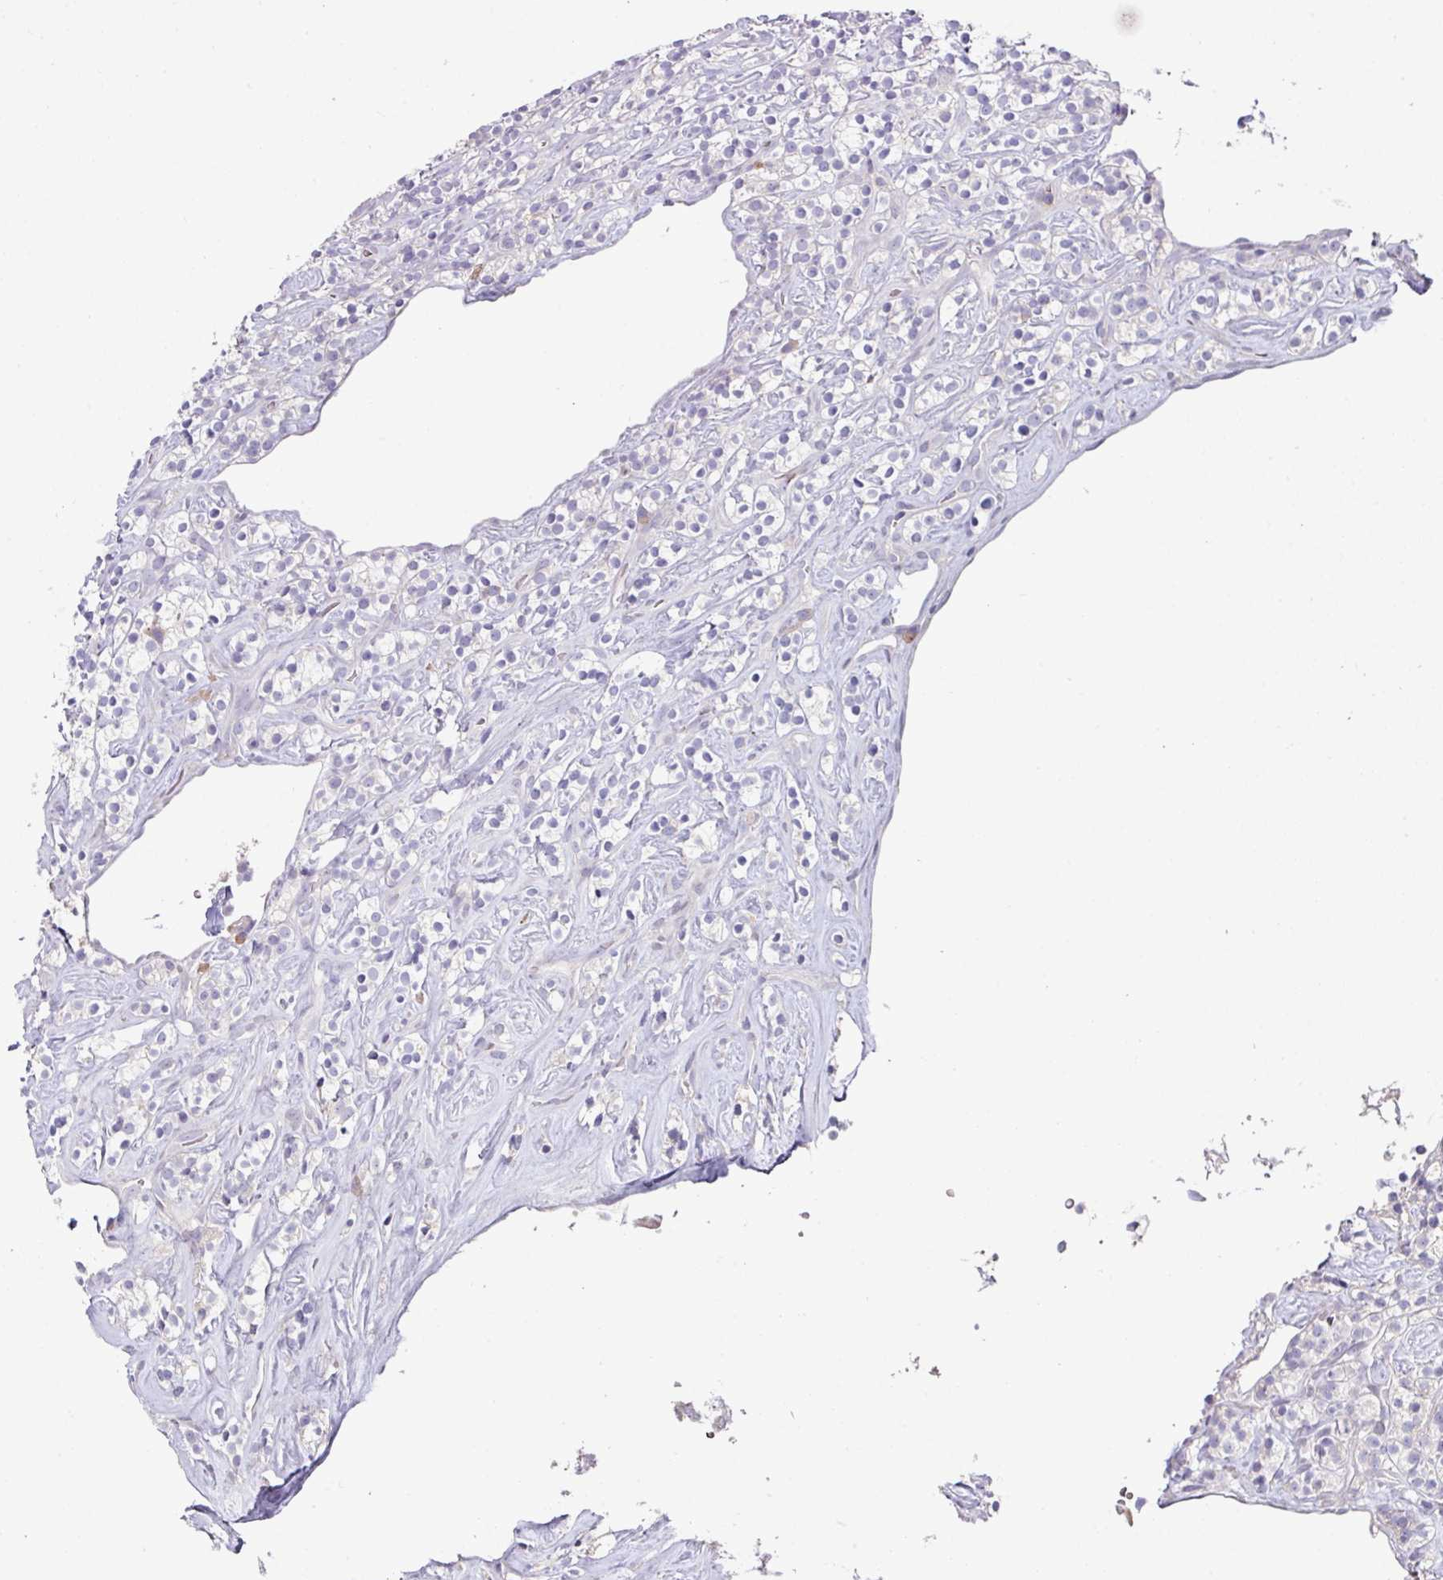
{"staining": {"intensity": "negative", "quantity": "none", "location": "none"}, "tissue": "renal cancer", "cell_type": "Tumor cells", "image_type": "cancer", "snomed": [{"axis": "morphology", "description": "Adenocarcinoma, NOS"}, {"axis": "topography", "description": "Kidney"}], "caption": "A photomicrograph of human renal cancer (adenocarcinoma) is negative for staining in tumor cells.", "gene": "SLAMF6", "patient": {"sex": "male", "age": 77}}